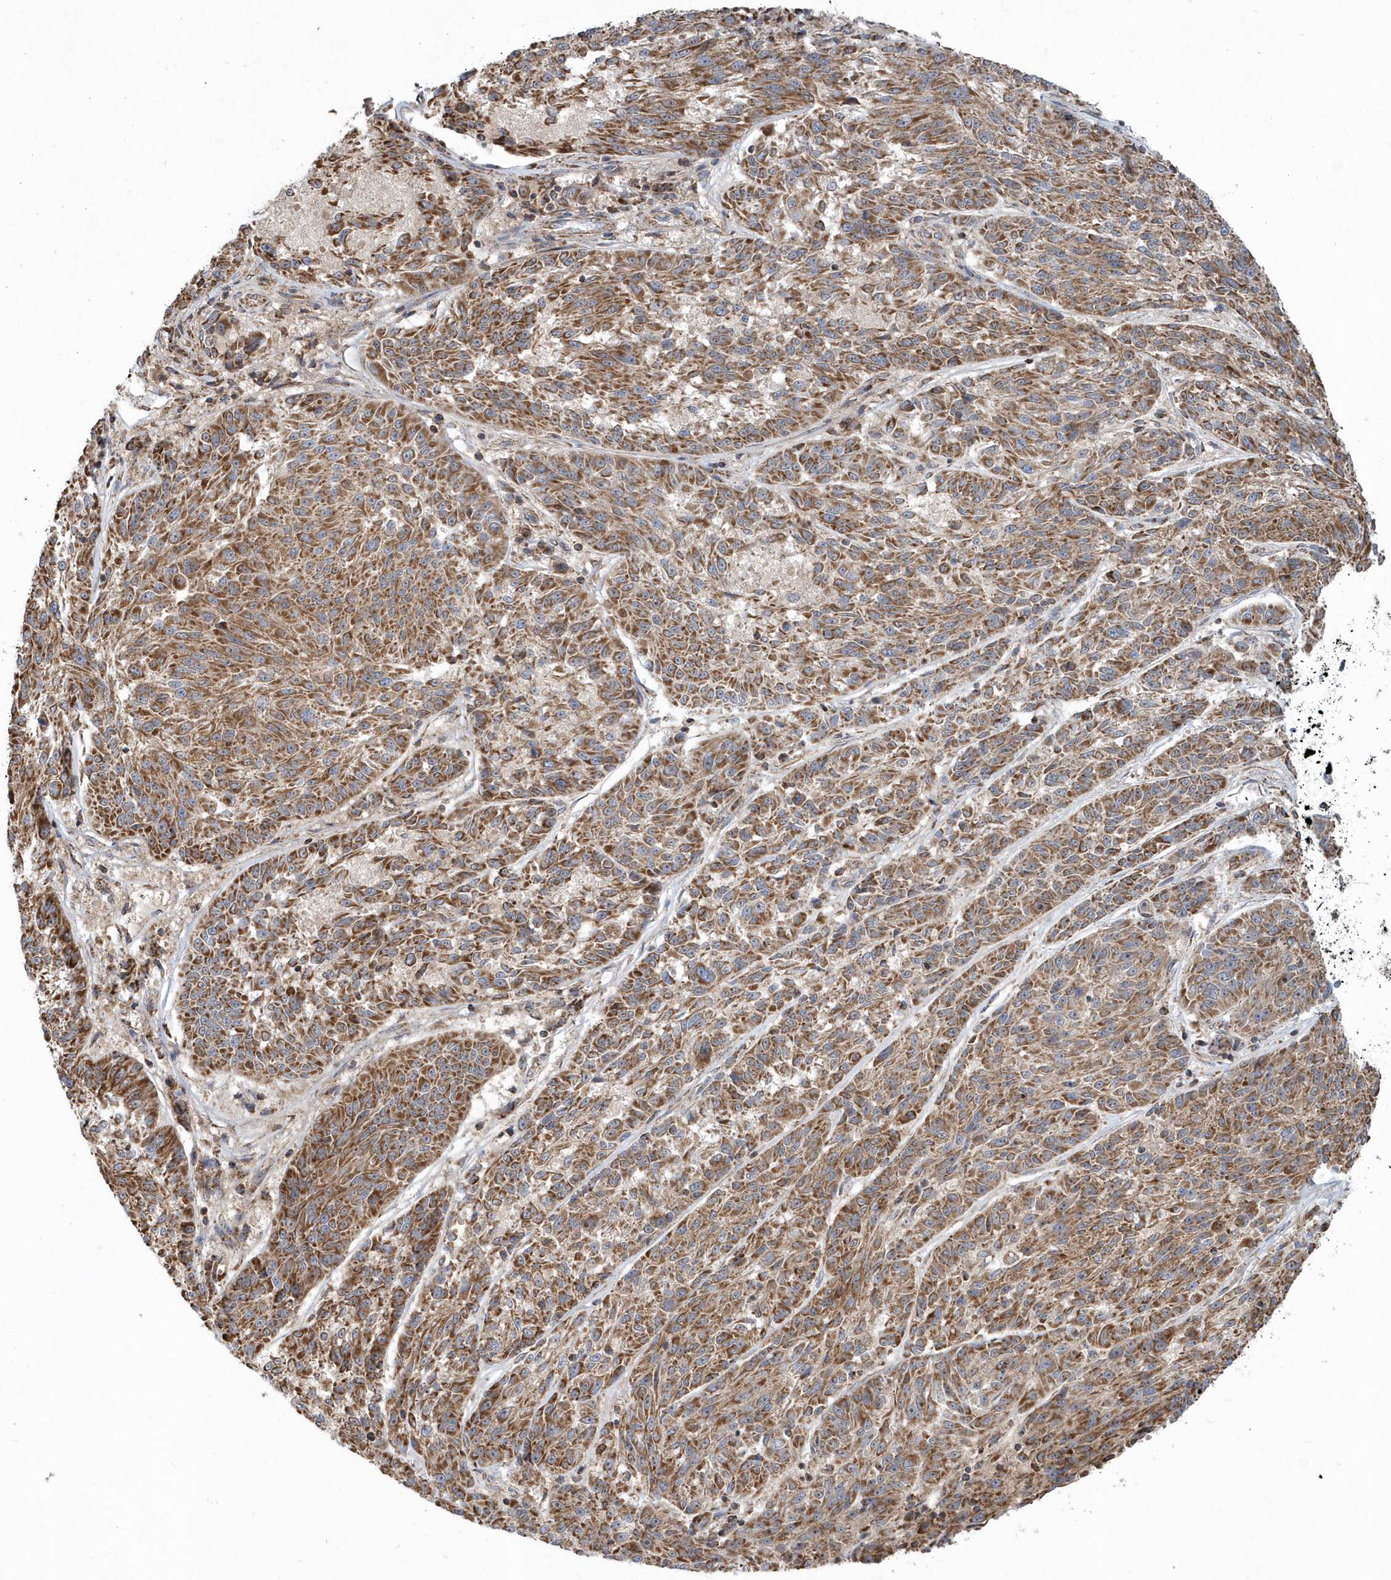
{"staining": {"intensity": "moderate", "quantity": ">75%", "location": "cytoplasmic/membranous"}, "tissue": "melanoma", "cell_type": "Tumor cells", "image_type": "cancer", "snomed": [{"axis": "morphology", "description": "Malignant melanoma, NOS"}, {"axis": "topography", "description": "Skin"}], "caption": "Immunohistochemistry (IHC) staining of melanoma, which reveals medium levels of moderate cytoplasmic/membranous positivity in about >75% of tumor cells indicating moderate cytoplasmic/membranous protein staining. The staining was performed using DAB (3,3'-diaminobenzidine) (brown) for protein detection and nuclei were counterstained in hematoxylin (blue).", "gene": "PPP1R7", "patient": {"sex": "male", "age": 53}}